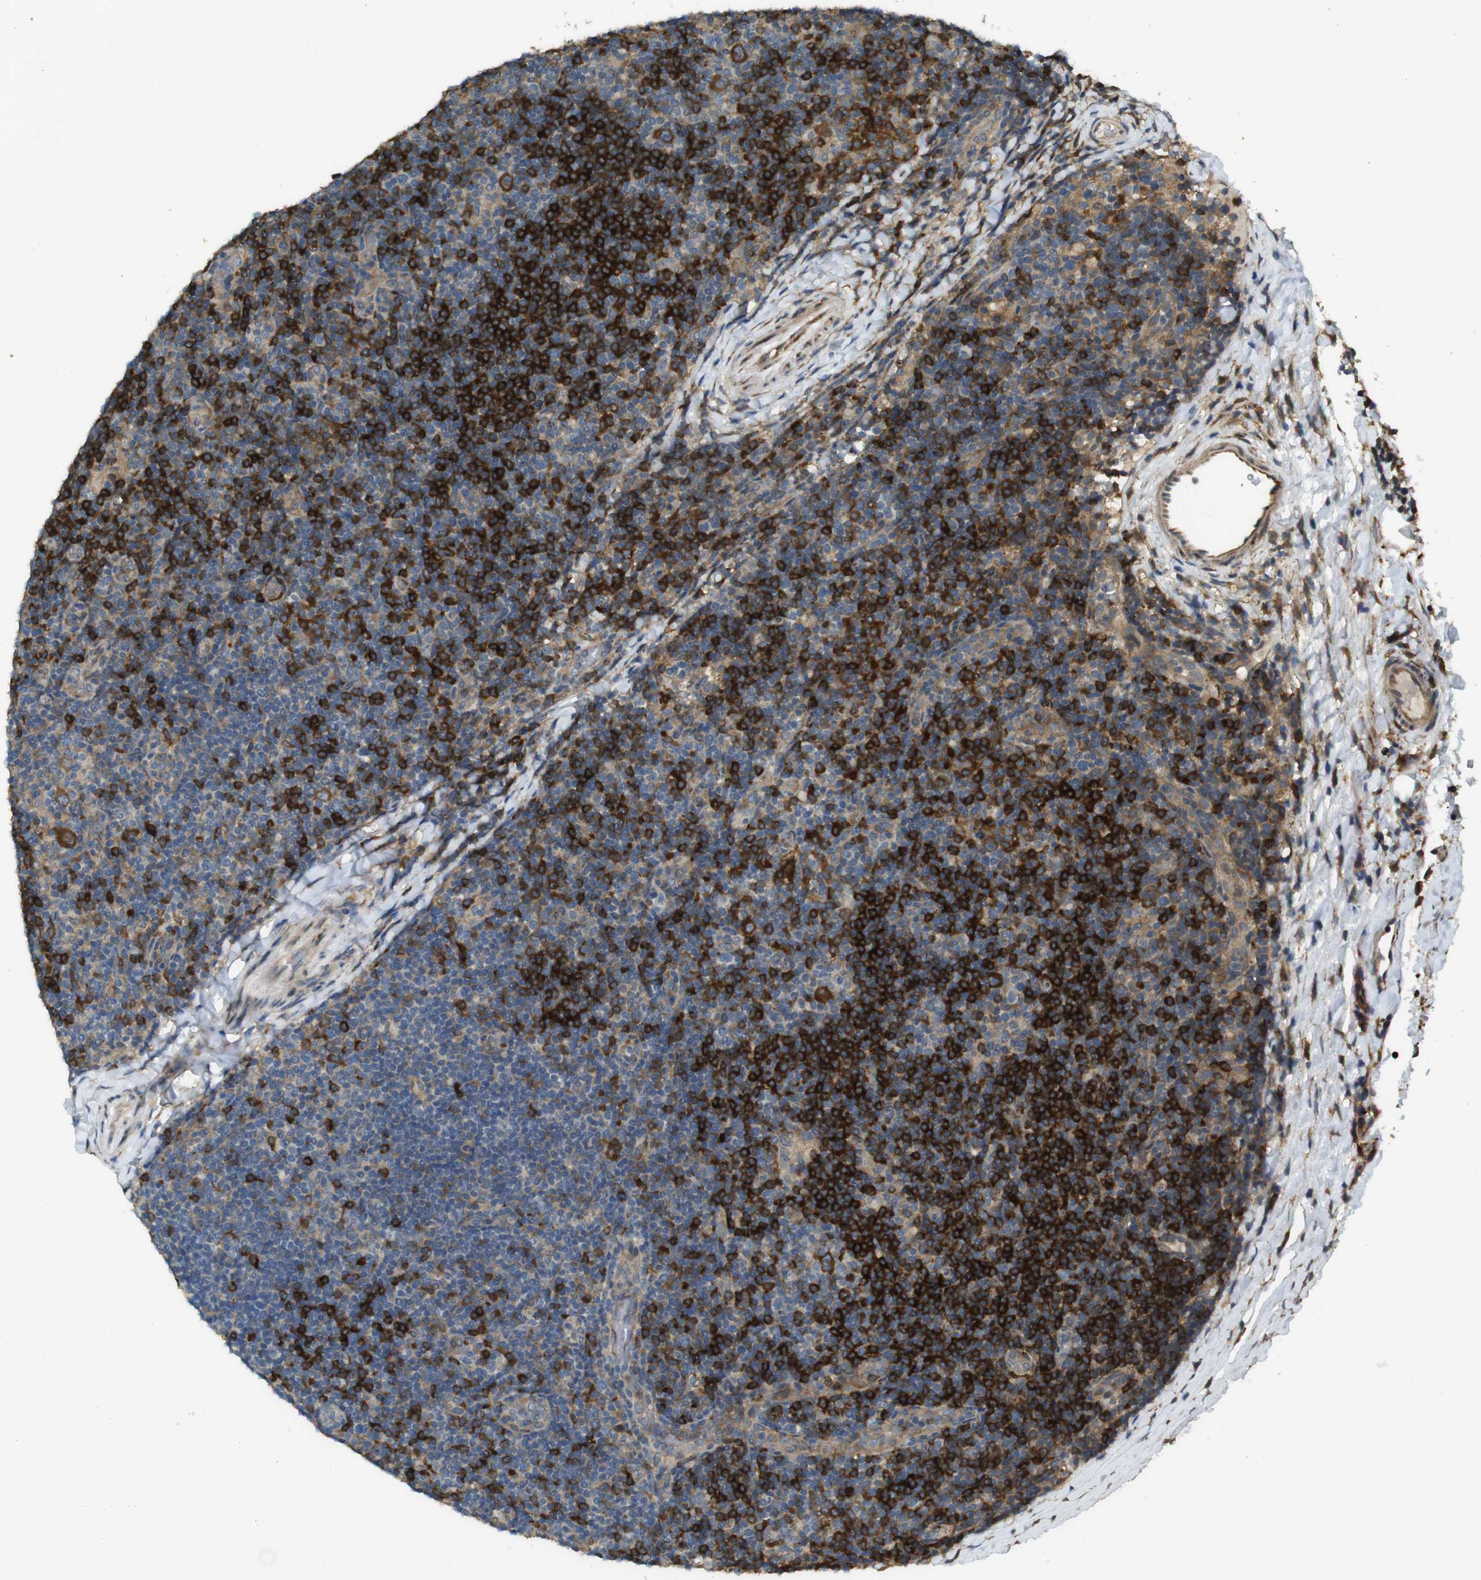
{"staining": {"intensity": "strong", "quantity": ">75%", "location": "cytoplasmic/membranous"}, "tissue": "lymphoma", "cell_type": "Tumor cells", "image_type": "cancer", "snomed": [{"axis": "morphology", "description": "Hodgkin's disease, NOS"}, {"axis": "topography", "description": "Lymph node"}], "caption": "Lymphoma stained with IHC displays strong cytoplasmic/membranous positivity in approximately >75% of tumor cells. (Stains: DAB (3,3'-diaminobenzidine) in brown, nuclei in blue, Microscopy: brightfield microscopy at high magnification).", "gene": "ARHGAP24", "patient": {"sex": "female", "age": 57}}